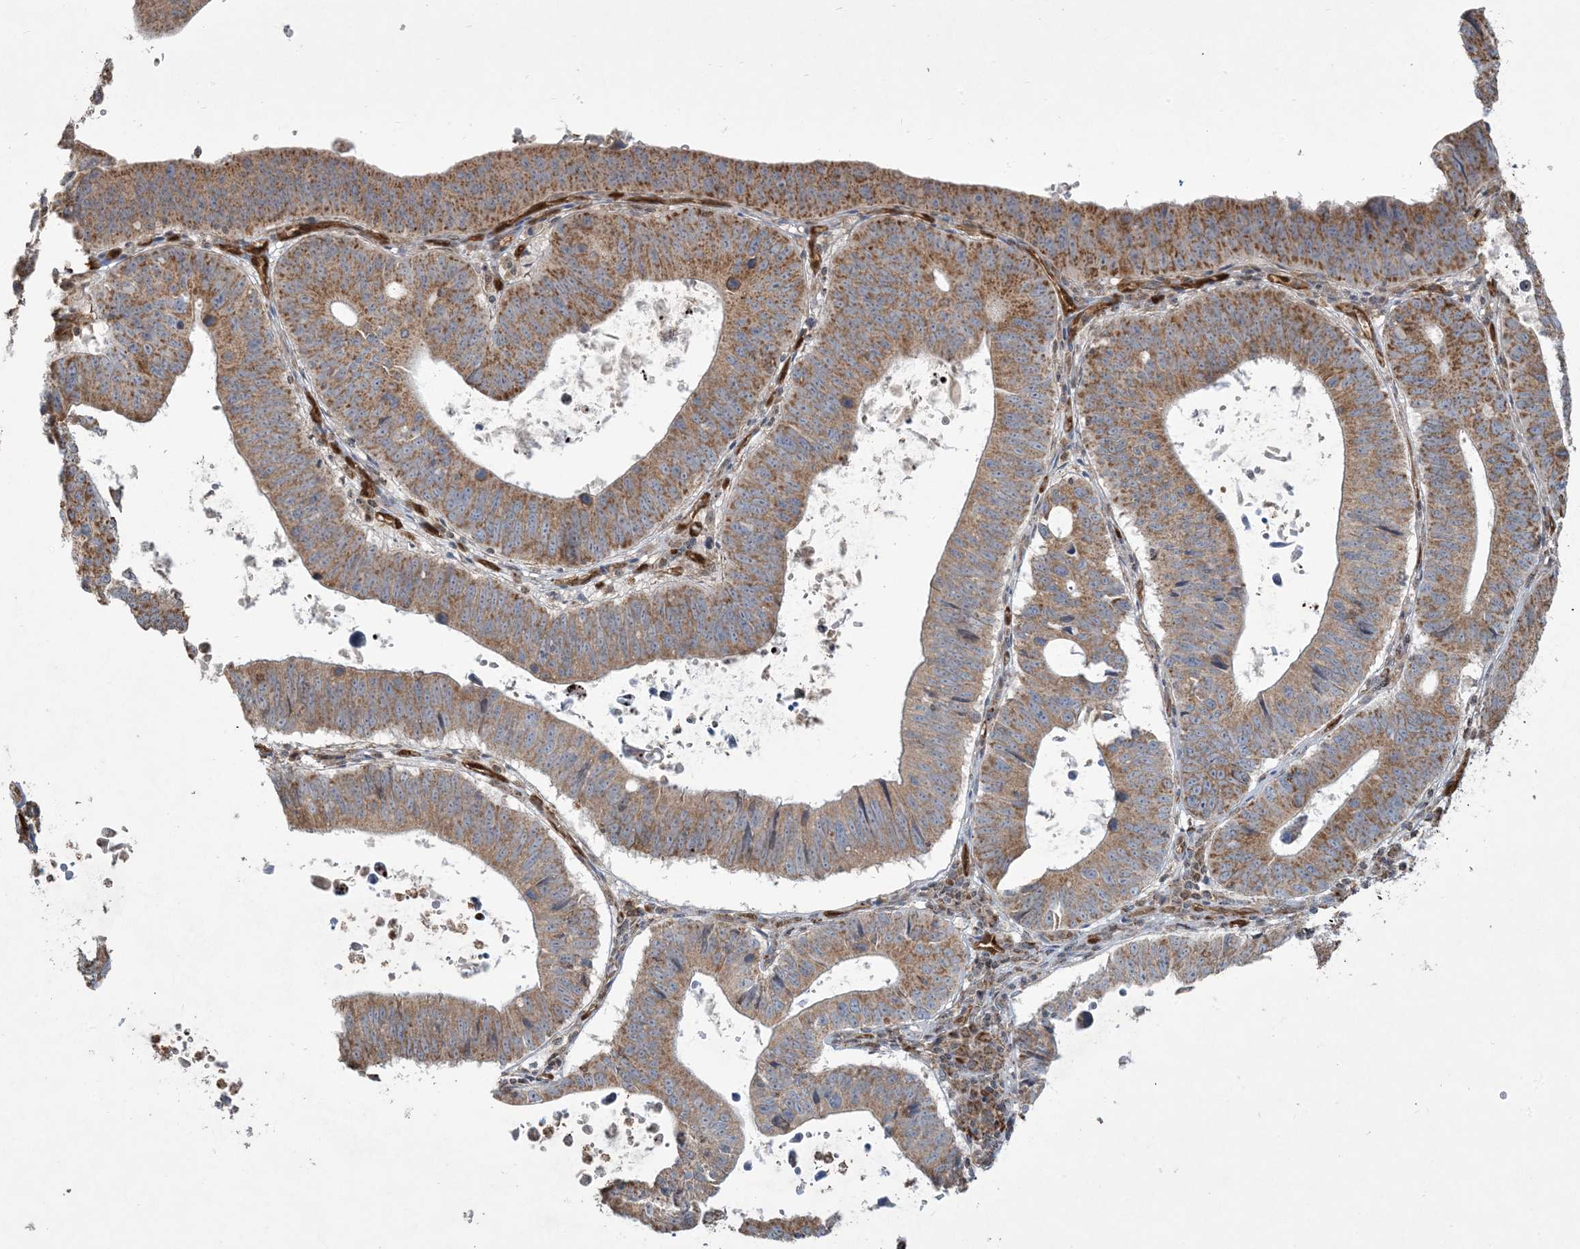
{"staining": {"intensity": "moderate", "quantity": ">75%", "location": "cytoplasmic/membranous"}, "tissue": "stomach cancer", "cell_type": "Tumor cells", "image_type": "cancer", "snomed": [{"axis": "morphology", "description": "Adenocarcinoma, NOS"}, {"axis": "topography", "description": "Stomach"}], "caption": "A photomicrograph of human adenocarcinoma (stomach) stained for a protein shows moderate cytoplasmic/membranous brown staining in tumor cells. (Brightfield microscopy of DAB IHC at high magnification).", "gene": "PPM1F", "patient": {"sex": "male", "age": 59}}